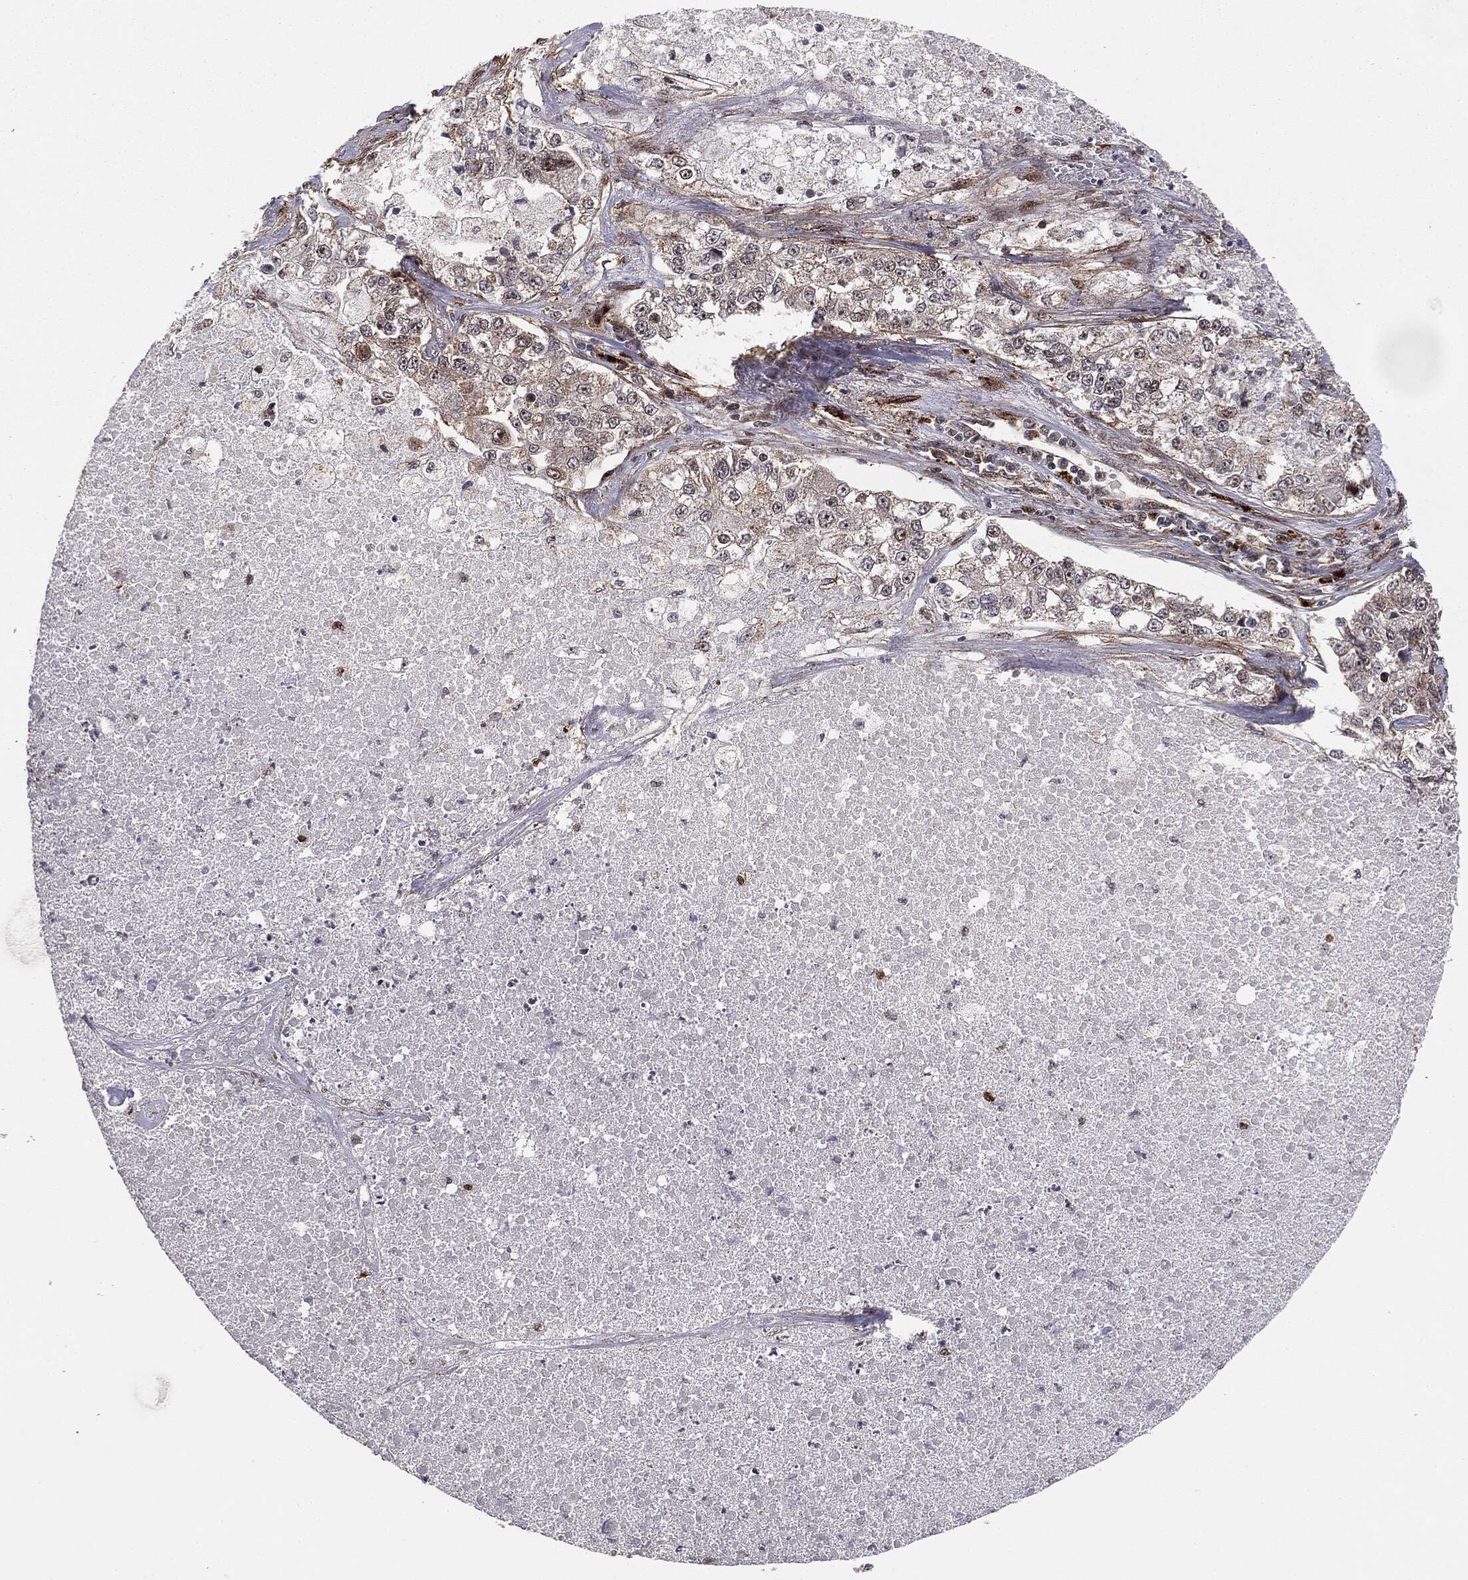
{"staining": {"intensity": "negative", "quantity": "none", "location": "none"}, "tissue": "lung cancer", "cell_type": "Tumor cells", "image_type": "cancer", "snomed": [{"axis": "morphology", "description": "Adenocarcinoma, NOS"}, {"axis": "topography", "description": "Lung"}], "caption": "Tumor cells show no significant staining in adenocarcinoma (lung). (Stains: DAB immunohistochemistry (IHC) with hematoxylin counter stain, Microscopy: brightfield microscopy at high magnification).", "gene": "PTEN", "patient": {"sex": "male", "age": 49}}